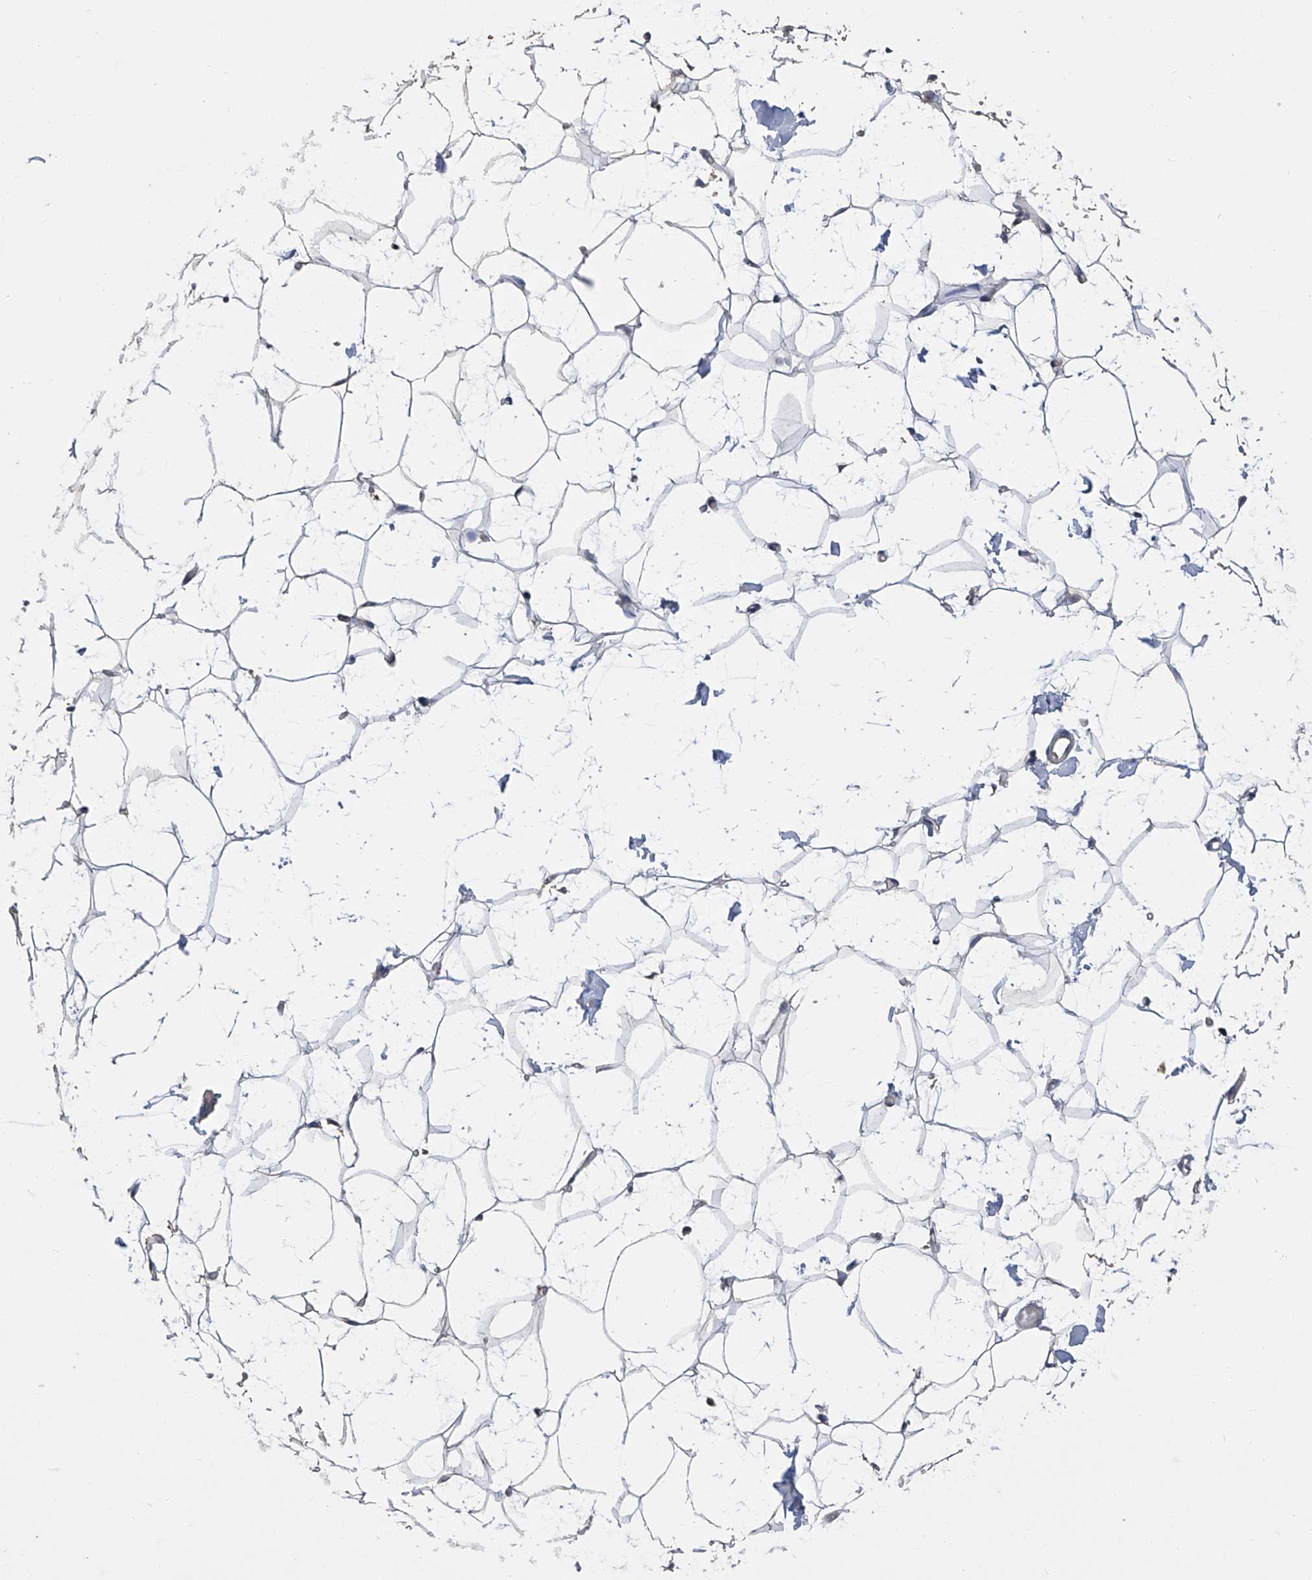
{"staining": {"intensity": "negative", "quantity": "none", "location": "none"}, "tissue": "adipose tissue", "cell_type": "Adipocytes", "image_type": "normal", "snomed": [{"axis": "morphology", "description": "Normal tissue, NOS"}, {"axis": "topography", "description": "Breast"}], "caption": "Histopathology image shows no significant protein positivity in adipocytes of normal adipose tissue.", "gene": "GPT", "patient": {"sex": "female", "age": 23}}